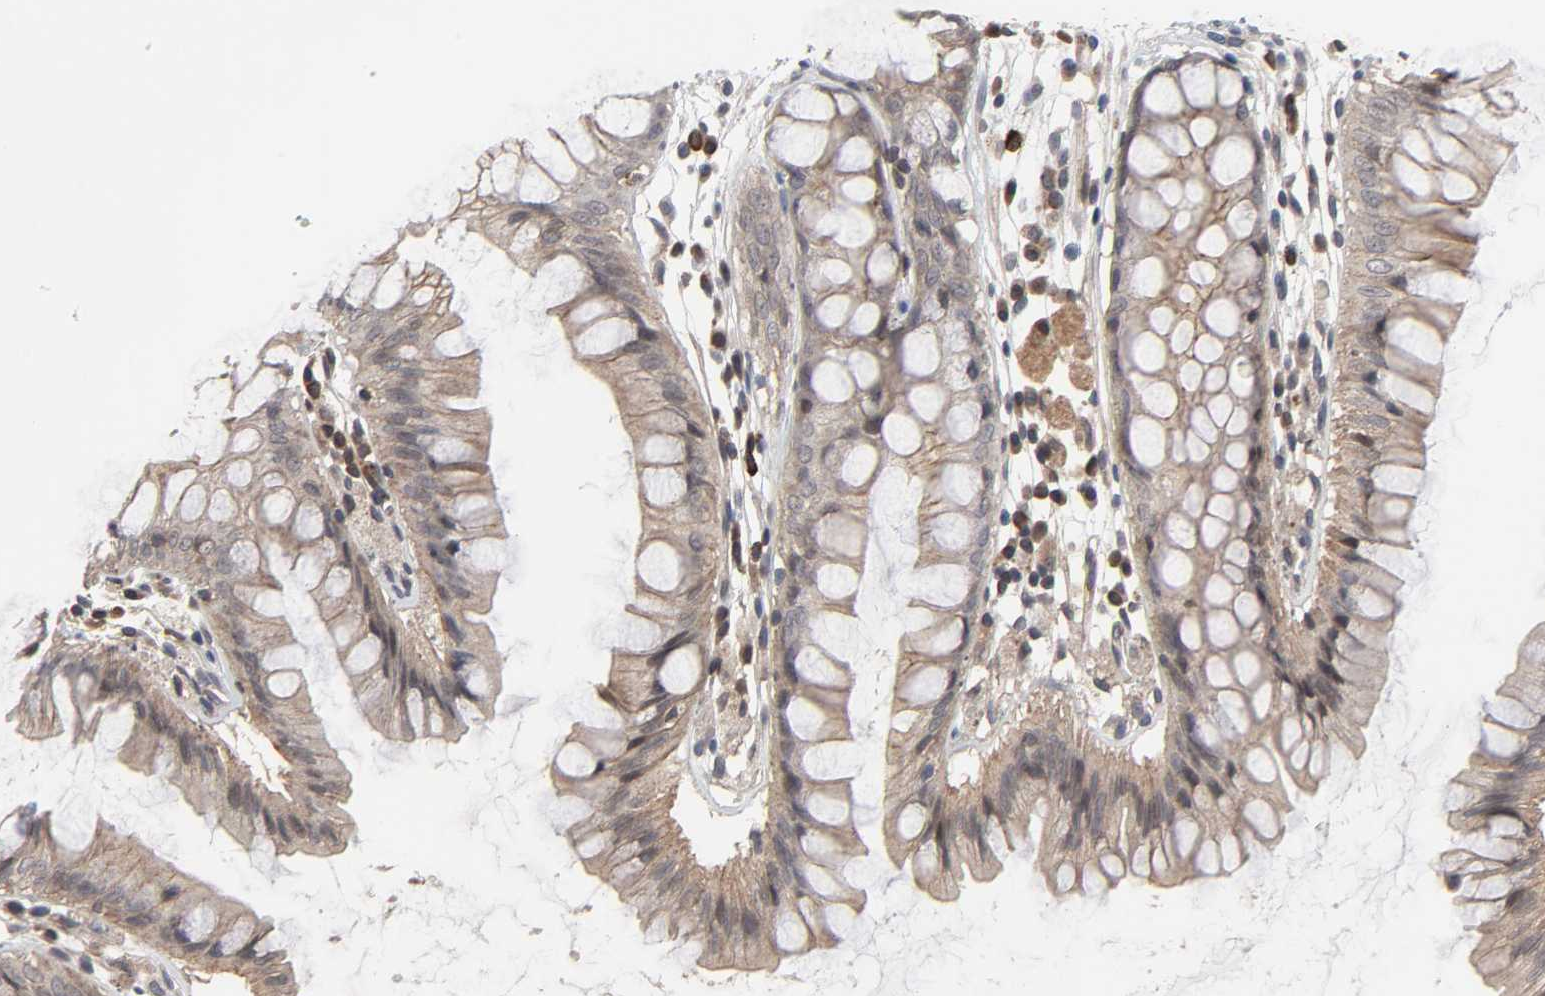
{"staining": {"intensity": "moderate", "quantity": ">75%", "location": "cytoplasmic/membranous"}, "tissue": "rectum", "cell_type": "Glandular cells", "image_type": "normal", "snomed": [{"axis": "morphology", "description": "Normal tissue, NOS"}, {"axis": "morphology", "description": "Adenocarcinoma, NOS"}, {"axis": "topography", "description": "Rectum"}], "caption": "Protein staining of benign rectum exhibits moderate cytoplasmic/membranous positivity in approximately >75% of glandular cells. The protein of interest is shown in brown color, while the nuclei are stained blue.", "gene": "CCDC175", "patient": {"sex": "female", "age": 65}}